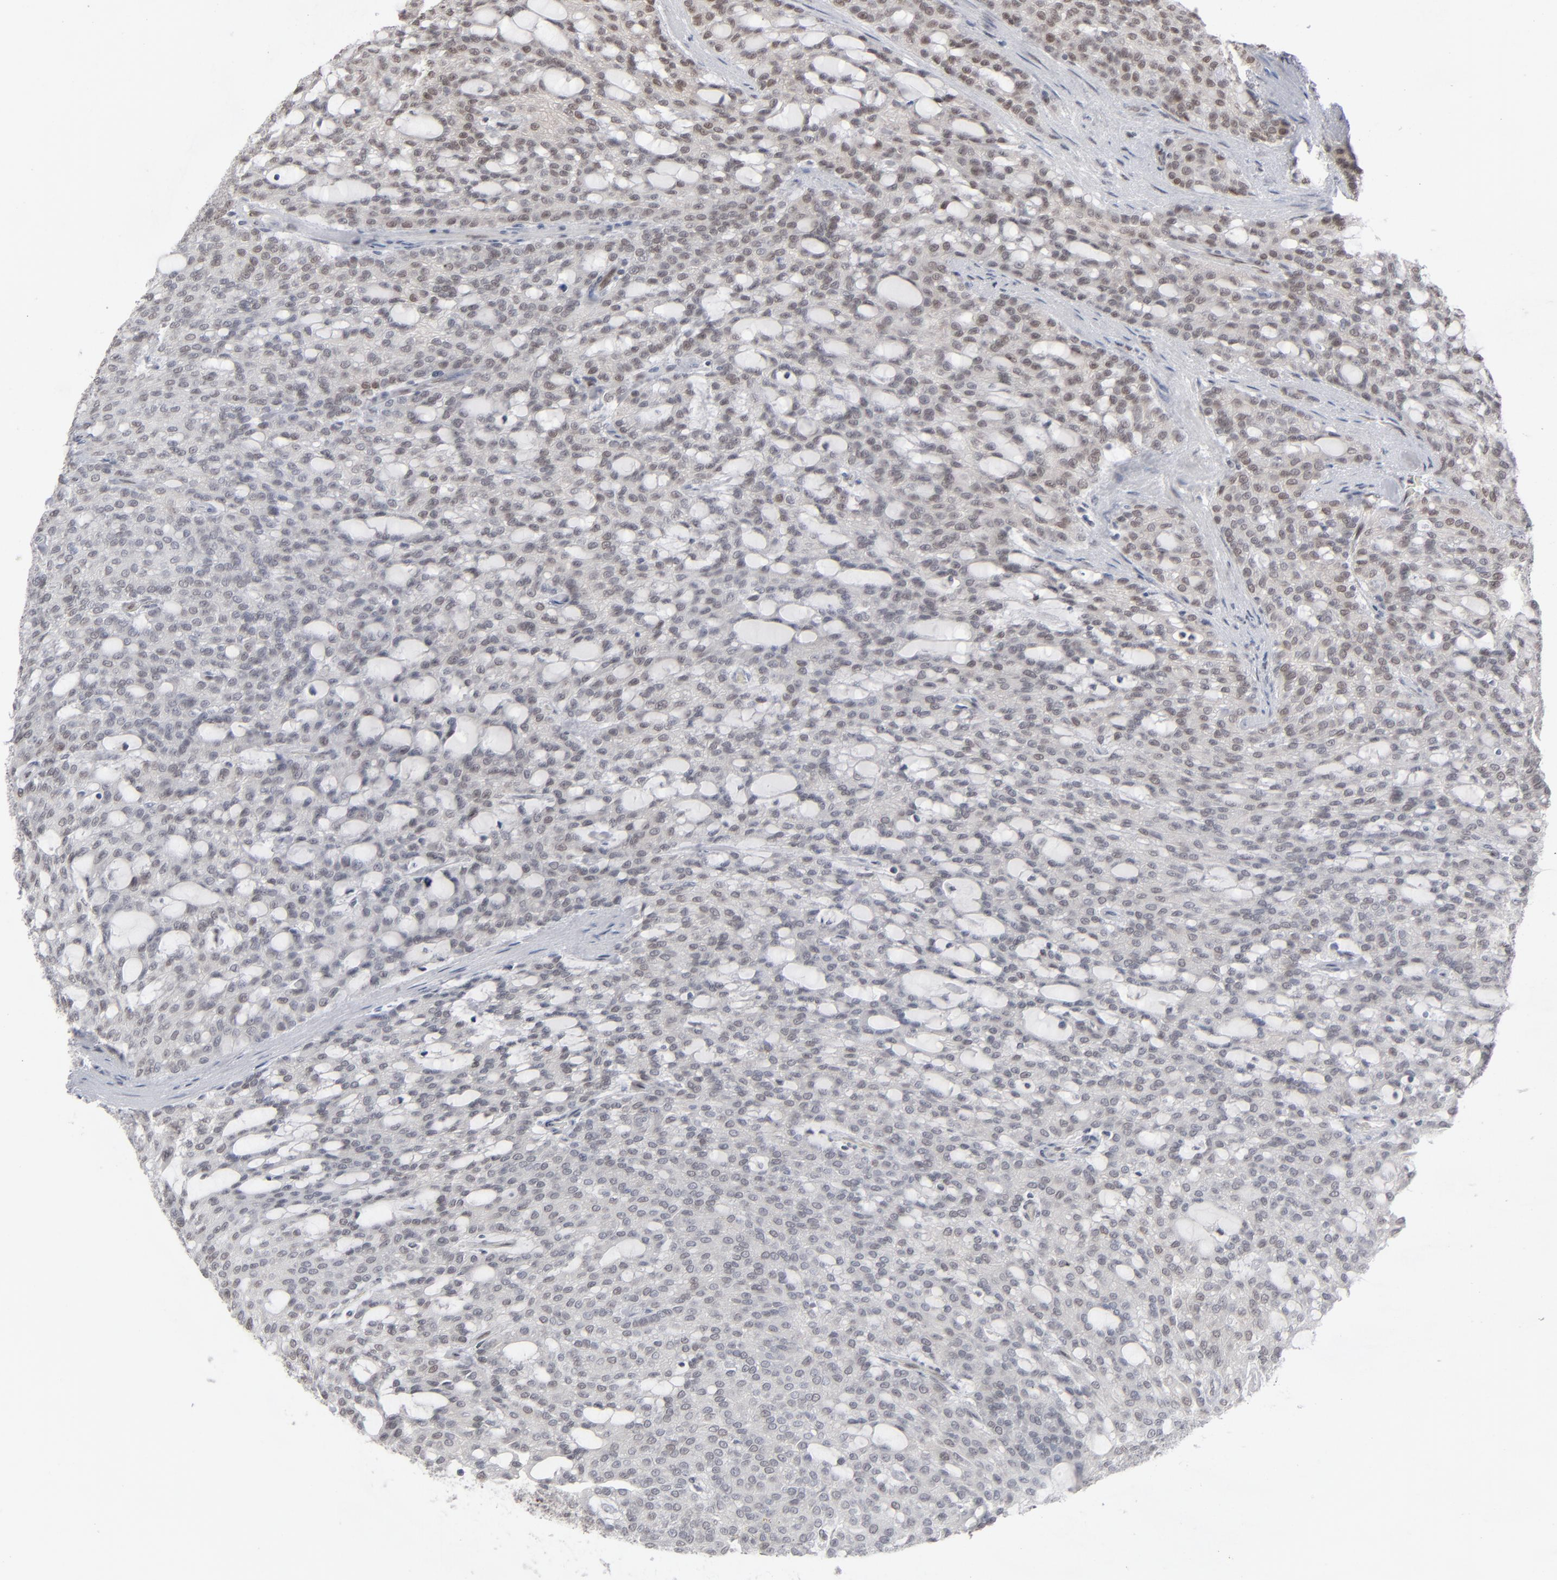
{"staining": {"intensity": "negative", "quantity": "none", "location": "none"}, "tissue": "renal cancer", "cell_type": "Tumor cells", "image_type": "cancer", "snomed": [{"axis": "morphology", "description": "Adenocarcinoma, NOS"}, {"axis": "topography", "description": "Kidney"}], "caption": "DAB immunohistochemical staining of renal cancer displays no significant positivity in tumor cells. (Stains: DAB immunohistochemistry with hematoxylin counter stain, Microscopy: brightfield microscopy at high magnification).", "gene": "IRF9", "patient": {"sex": "male", "age": 63}}